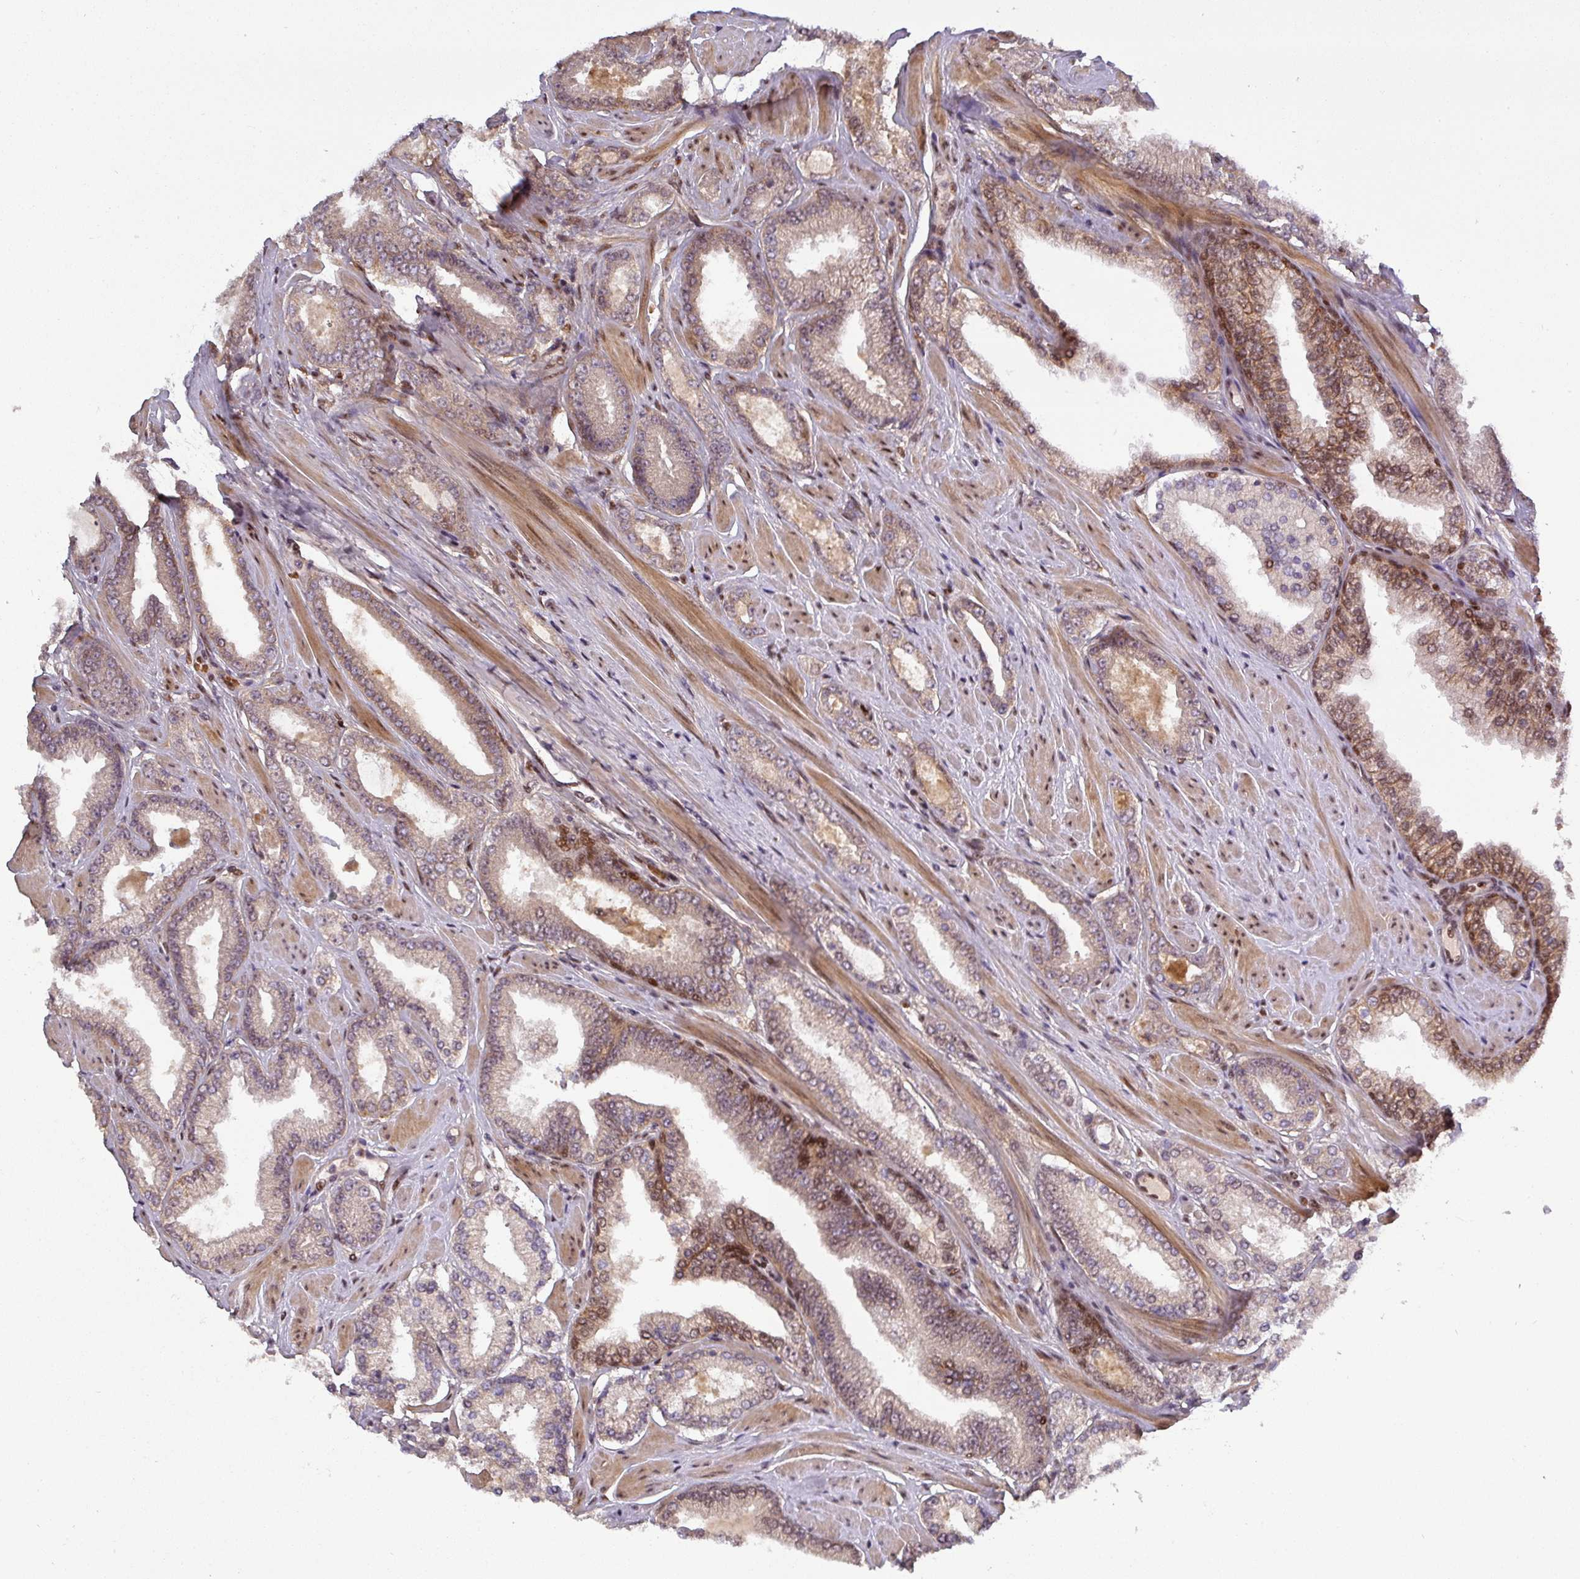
{"staining": {"intensity": "moderate", "quantity": "<25%", "location": "nuclear"}, "tissue": "prostate cancer", "cell_type": "Tumor cells", "image_type": "cancer", "snomed": [{"axis": "morphology", "description": "Adenocarcinoma, Low grade"}, {"axis": "topography", "description": "Prostate"}], "caption": "Immunohistochemical staining of human adenocarcinoma (low-grade) (prostate) shows low levels of moderate nuclear protein expression in approximately <25% of tumor cells.", "gene": "CIC", "patient": {"sex": "male", "age": 42}}